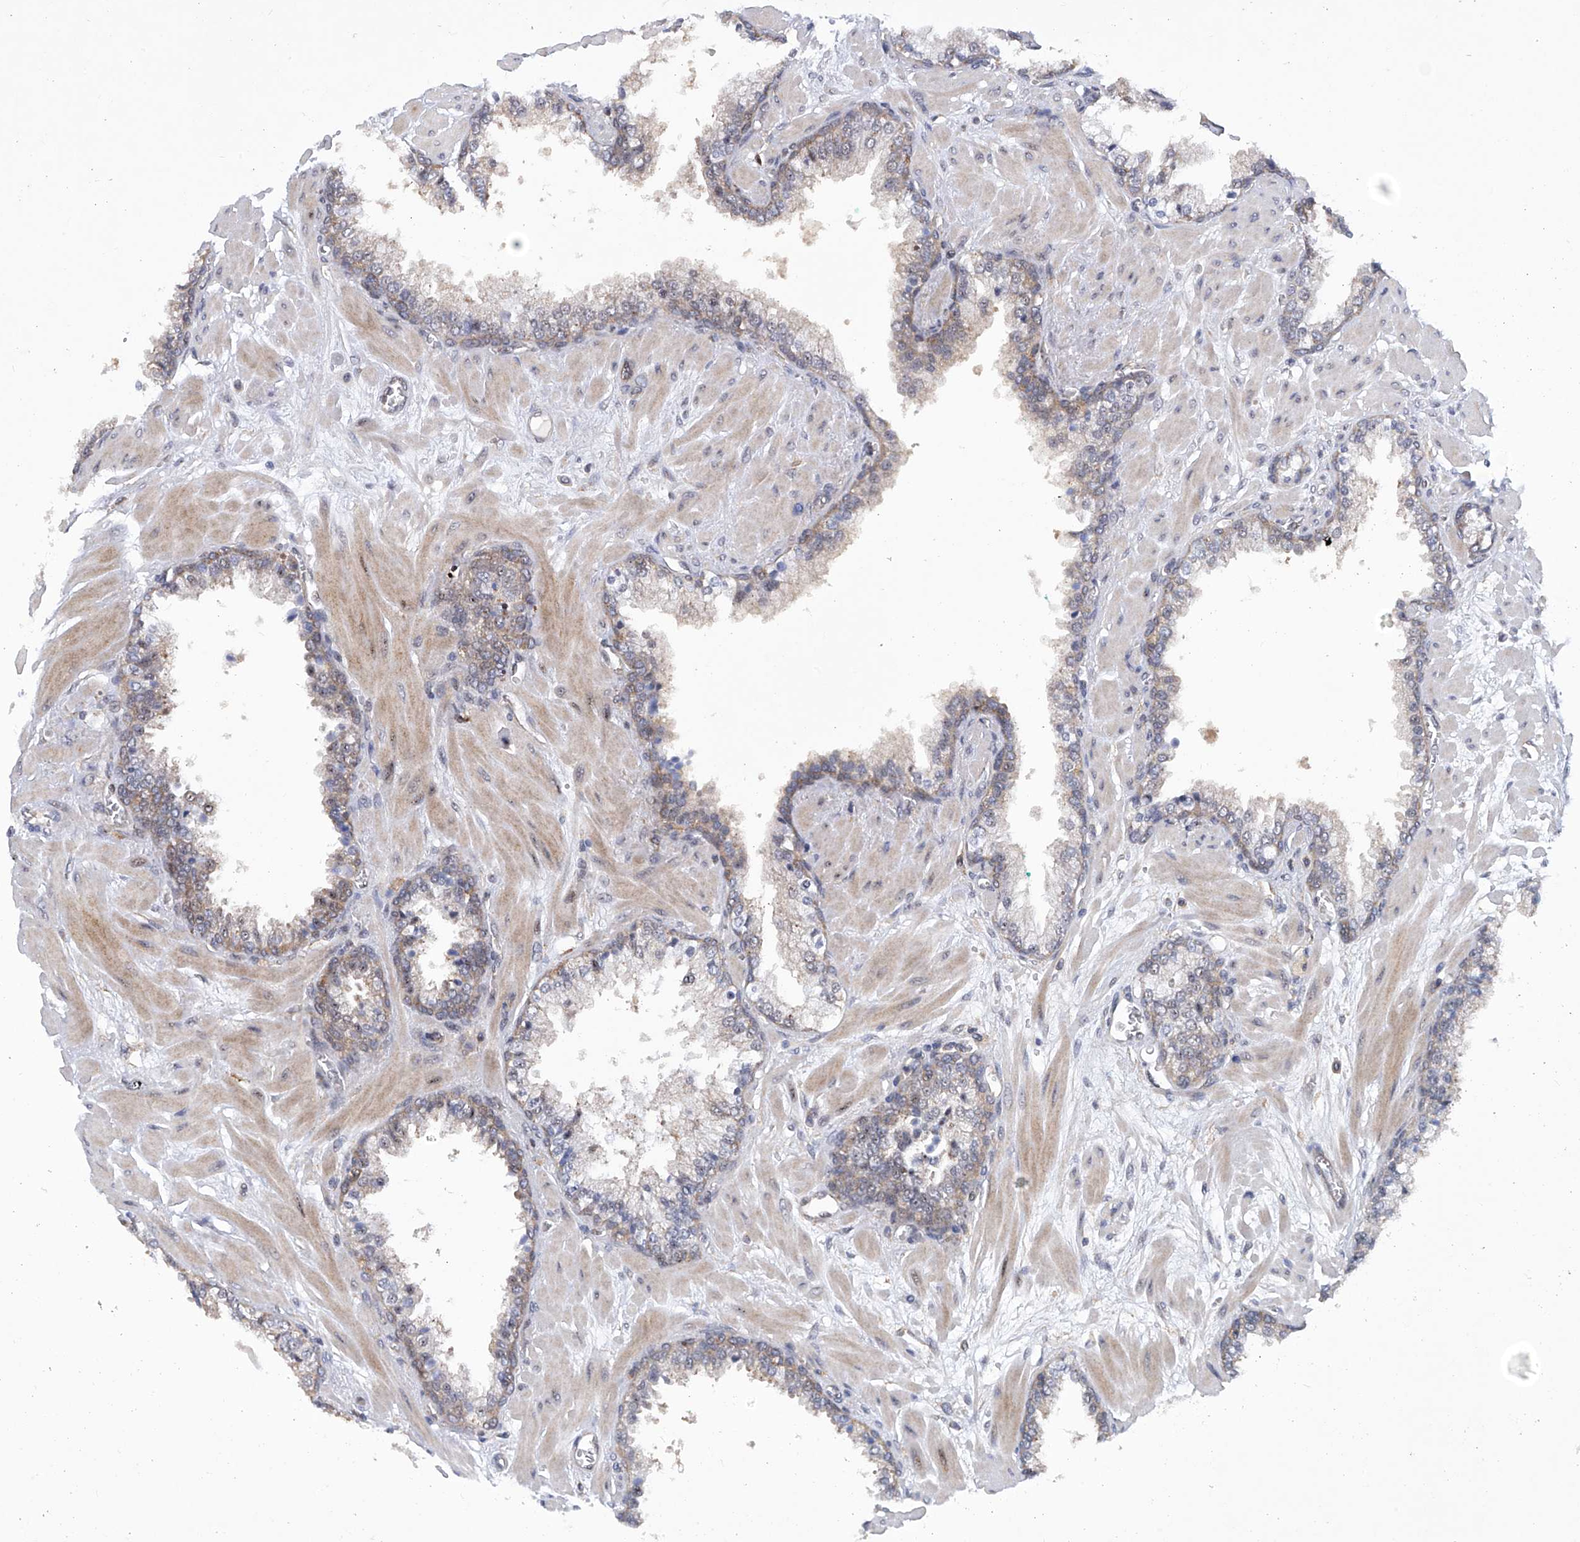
{"staining": {"intensity": "weak", "quantity": "<25%", "location": "cytoplasmic/membranous"}, "tissue": "prostate cancer", "cell_type": "Tumor cells", "image_type": "cancer", "snomed": [{"axis": "morphology", "description": "Adenocarcinoma, Low grade"}, {"axis": "topography", "description": "Prostate"}], "caption": "High power microscopy histopathology image of an immunohistochemistry image of prostate cancer (low-grade adenocarcinoma), revealing no significant expression in tumor cells.", "gene": "CISH", "patient": {"sex": "male", "age": 63}}